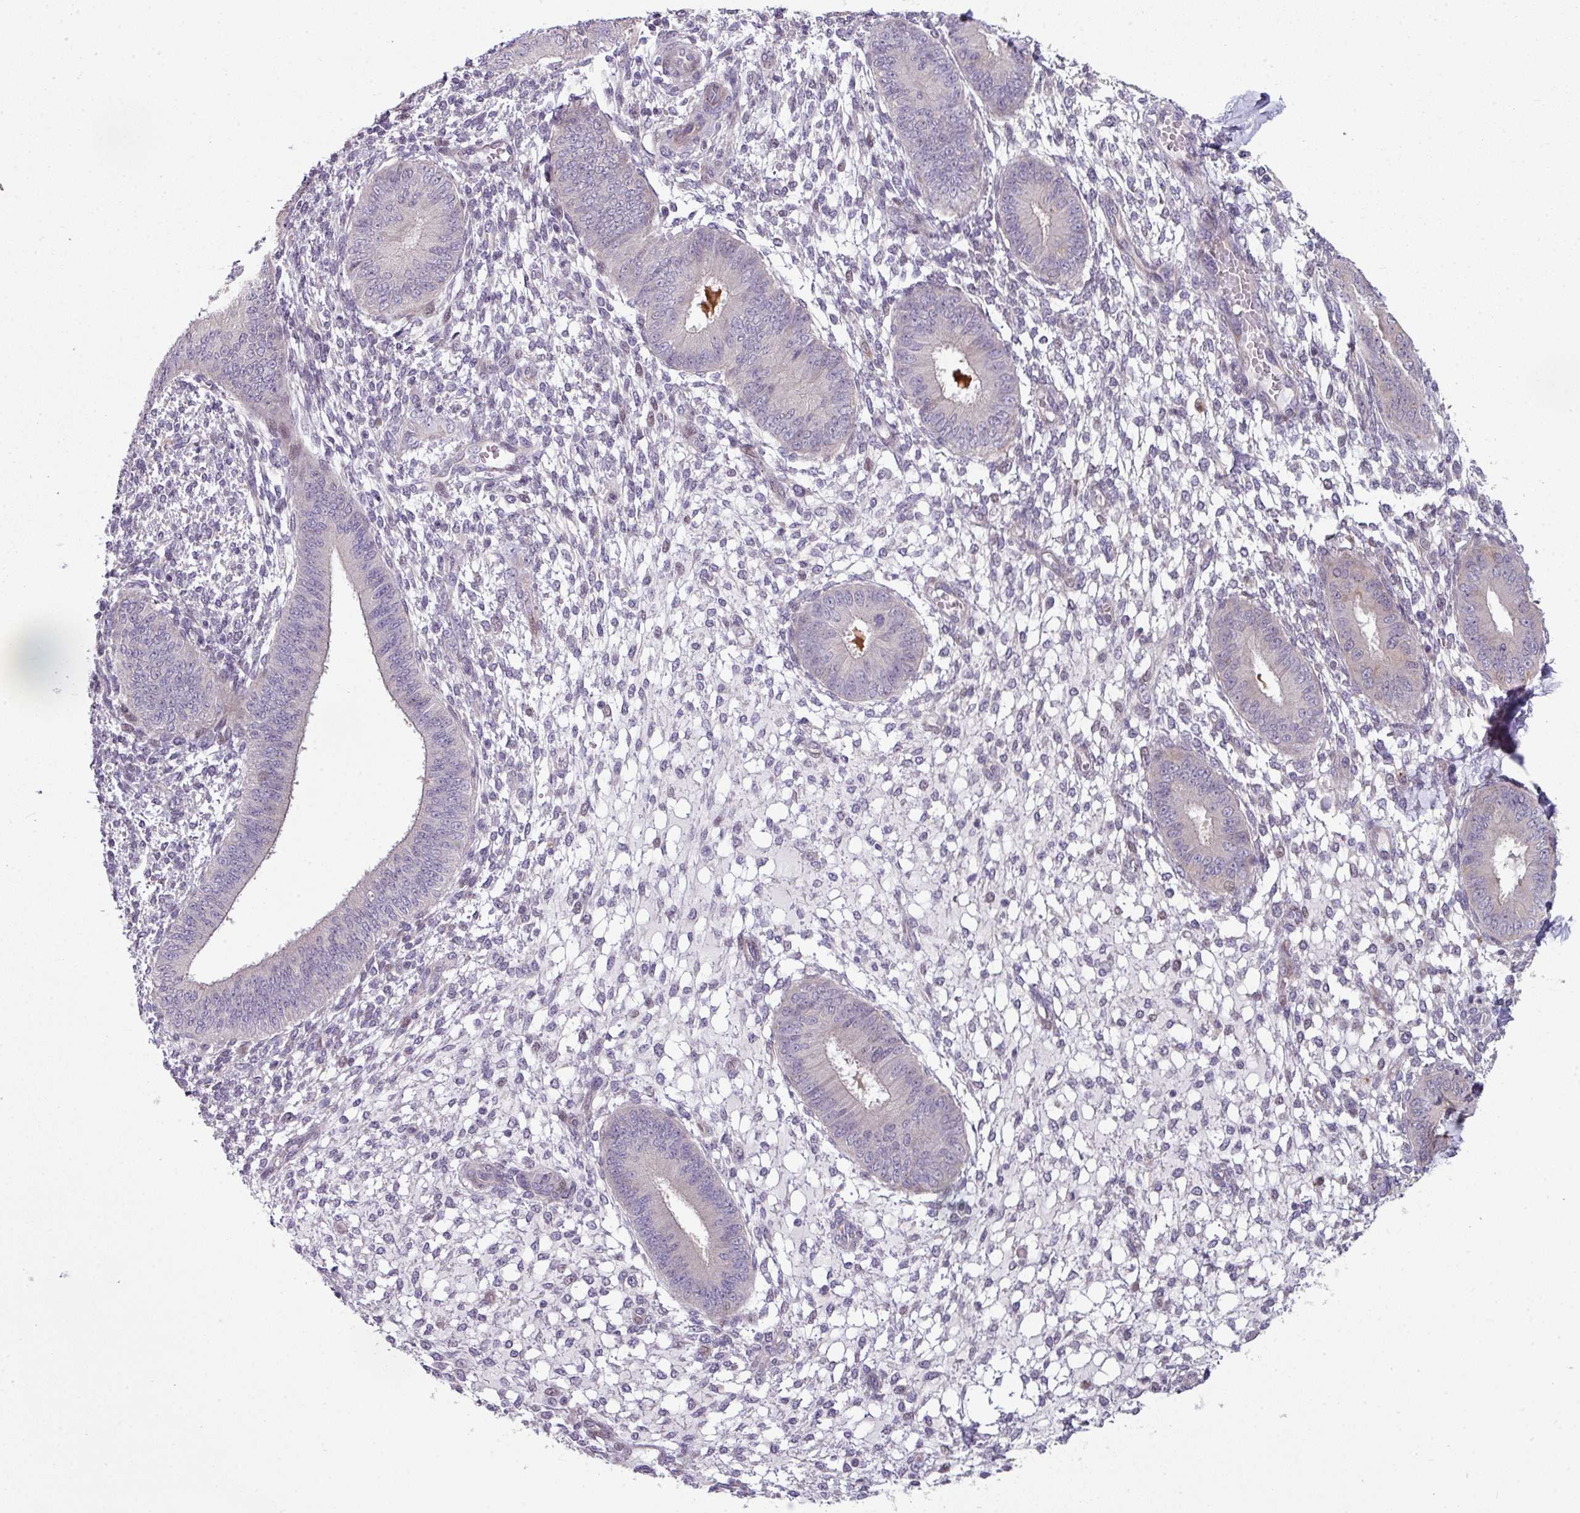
{"staining": {"intensity": "negative", "quantity": "none", "location": "none"}, "tissue": "endometrium", "cell_type": "Cells in endometrial stroma", "image_type": "normal", "snomed": [{"axis": "morphology", "description": "Normal tissue, NOS"}, {"axis": "topography", "description": "Endometrium"}], "caption": "The micrograph displays no staining of cells in endometrial stroma in benign endometrium.", "gene": "C2orf16", "patient": {"sex": "female", "age": 49}}